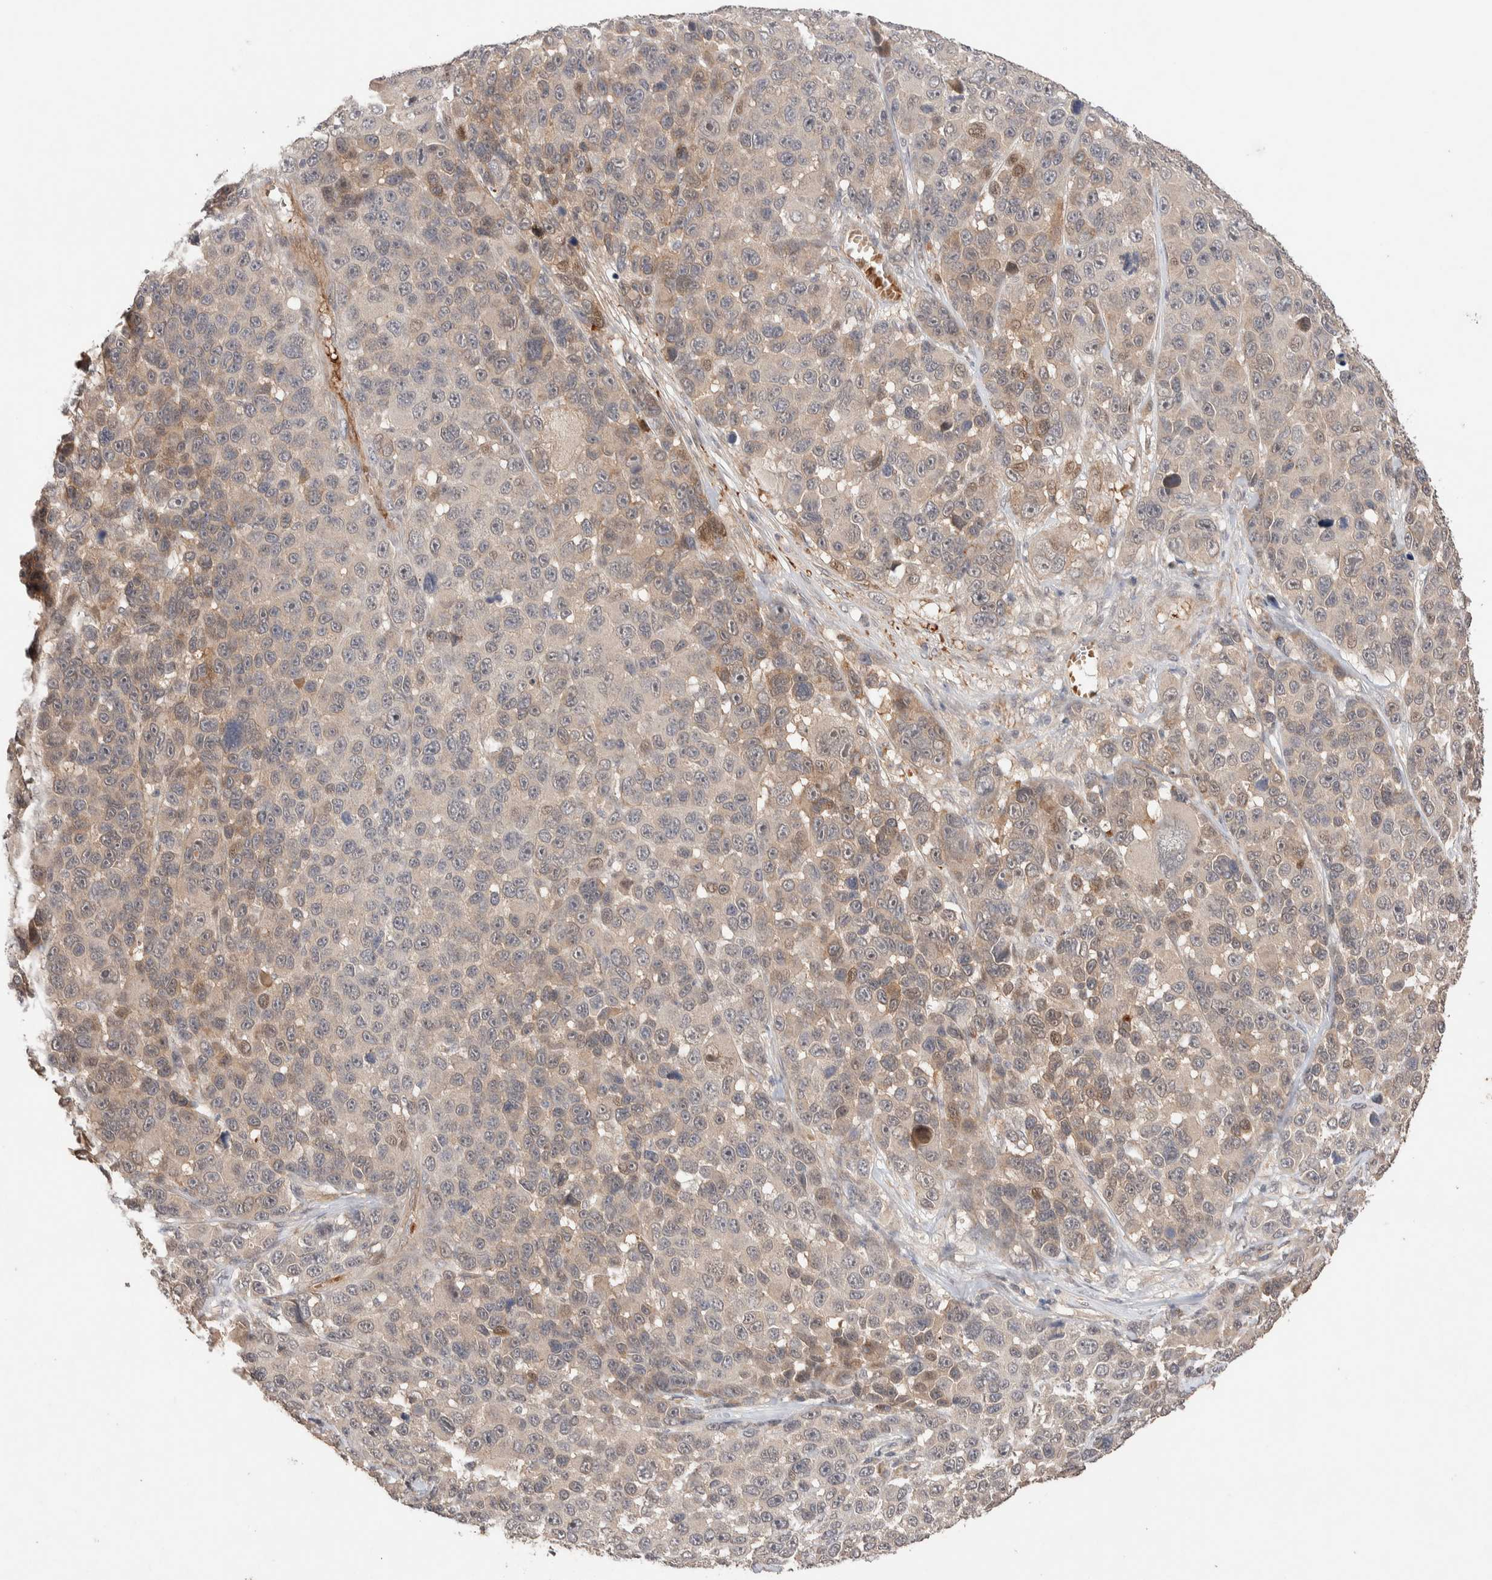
{"staining": {"intensity": "weak", "quantity": "25%-75%", "location": "cytoplasmic/membranous"}, "tissue": "melanoma", "cell_type": "Tumor cells", "image_type": "cancer", "snomed": [{"axis": "morphology", "description": "Malignant melanoma, NOS"}, {"axis": "topography", "description": "Skin"}], "caption": "Immunohistochemical staining of melanoma reveals weak cytoplasmic/membranous protein staining in approximately 25%-75% of tumor cells. (IHC, brightfield microscopy, high magnification).", "gene": "CASK", "patient": {"sex": "male", "age": 53}}